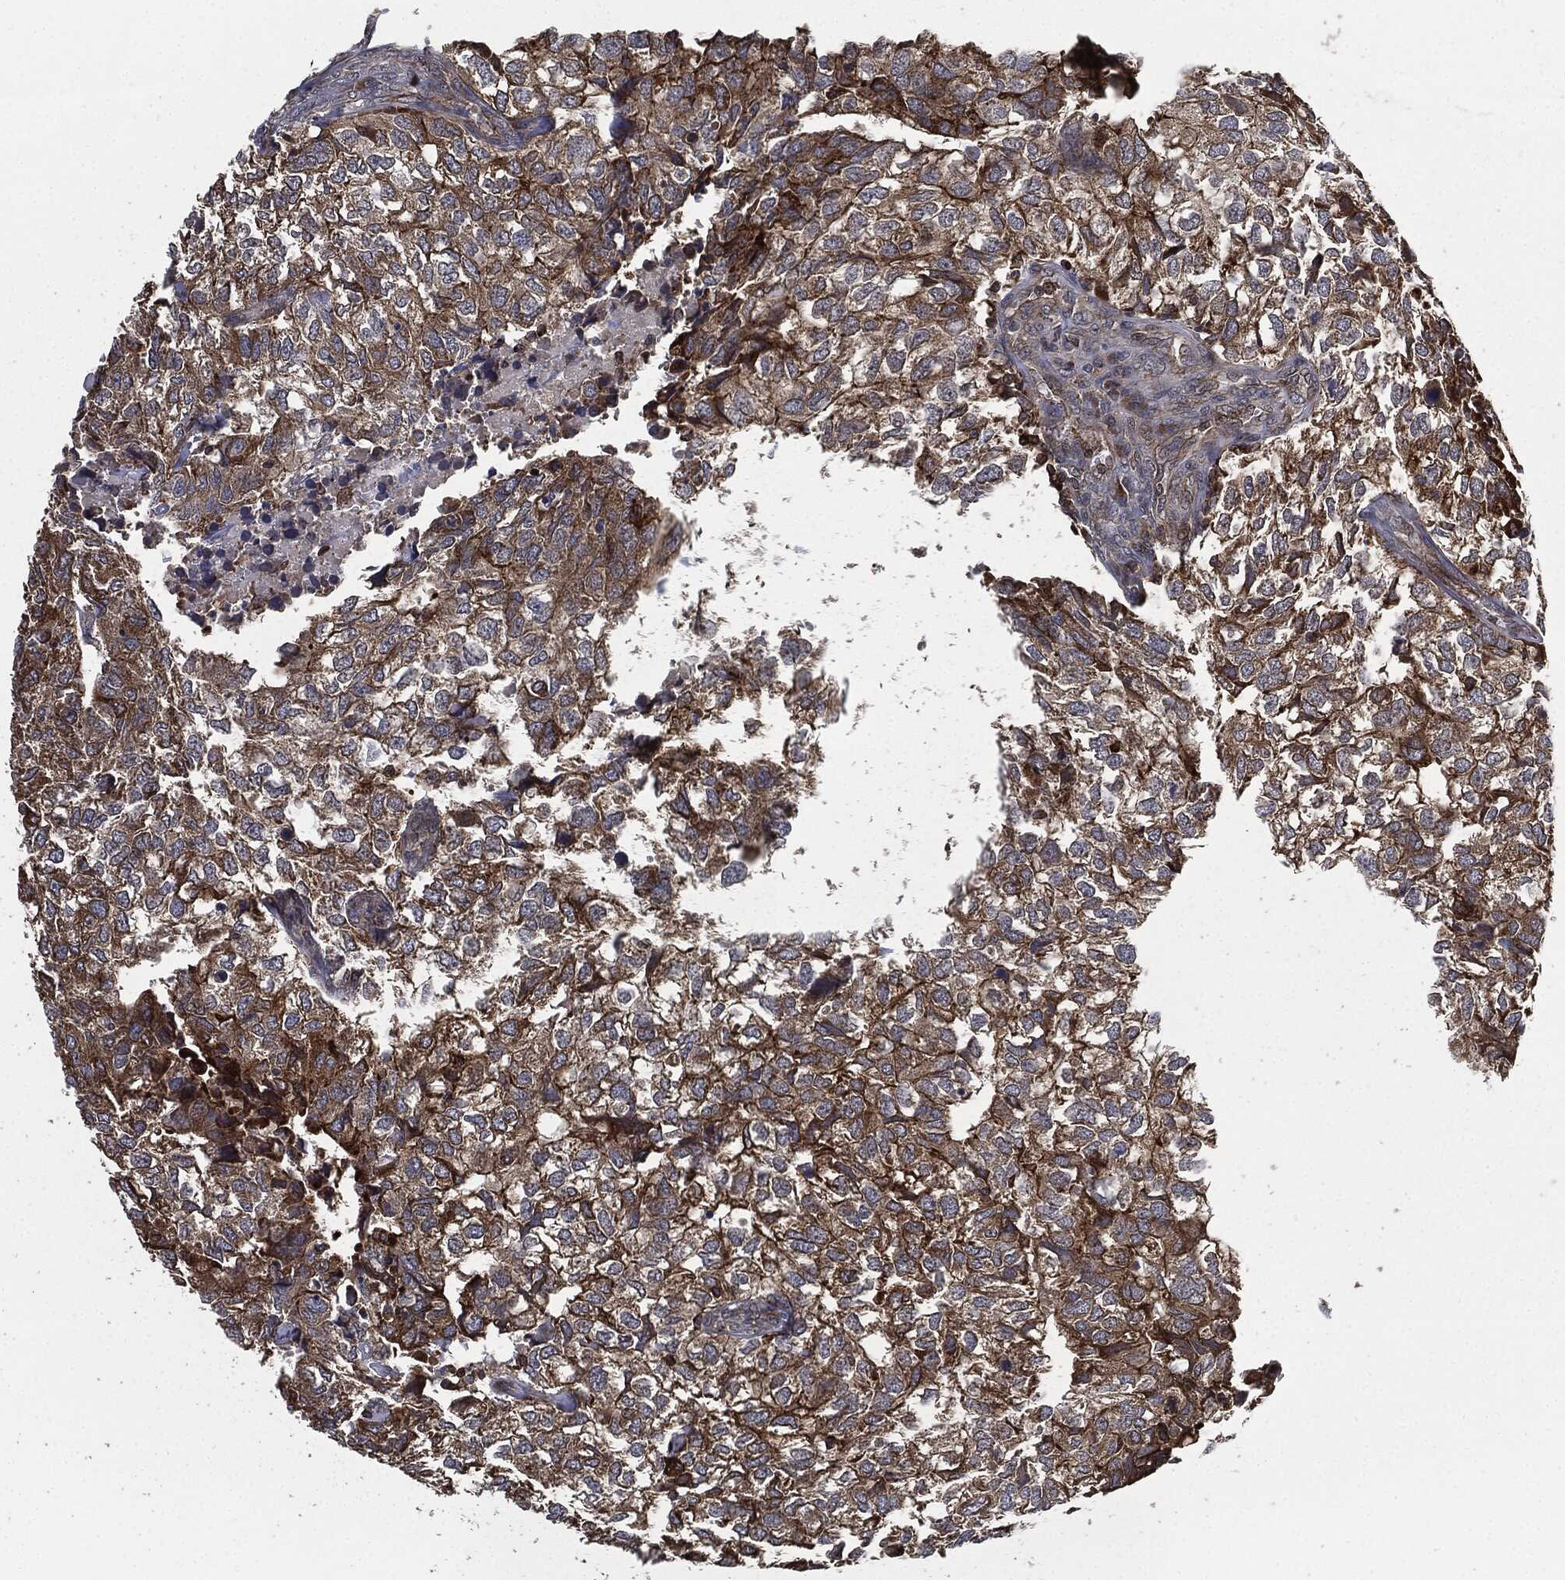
{"staining": {"intensity": "moderate", "quantity": ">75%", "location": "cytoplasmic/membranous"}, "tissue": "breast cancer", "cell_type": "Tumor cells", "image_type": "cancer", "snomed": [{"axis": "morphology", "description": "Duct carcinoma"}, {"axis": "topography", "description": "Breast"}], "caption": "Protein expression analysis of human breast infiltrating ductal carcinoma reveals moderate cytoplasmic/membranous staining in approximately >75% of tumor cells.", "gene": "UBR1", "patient": {"sex": "female", "age": 30}}